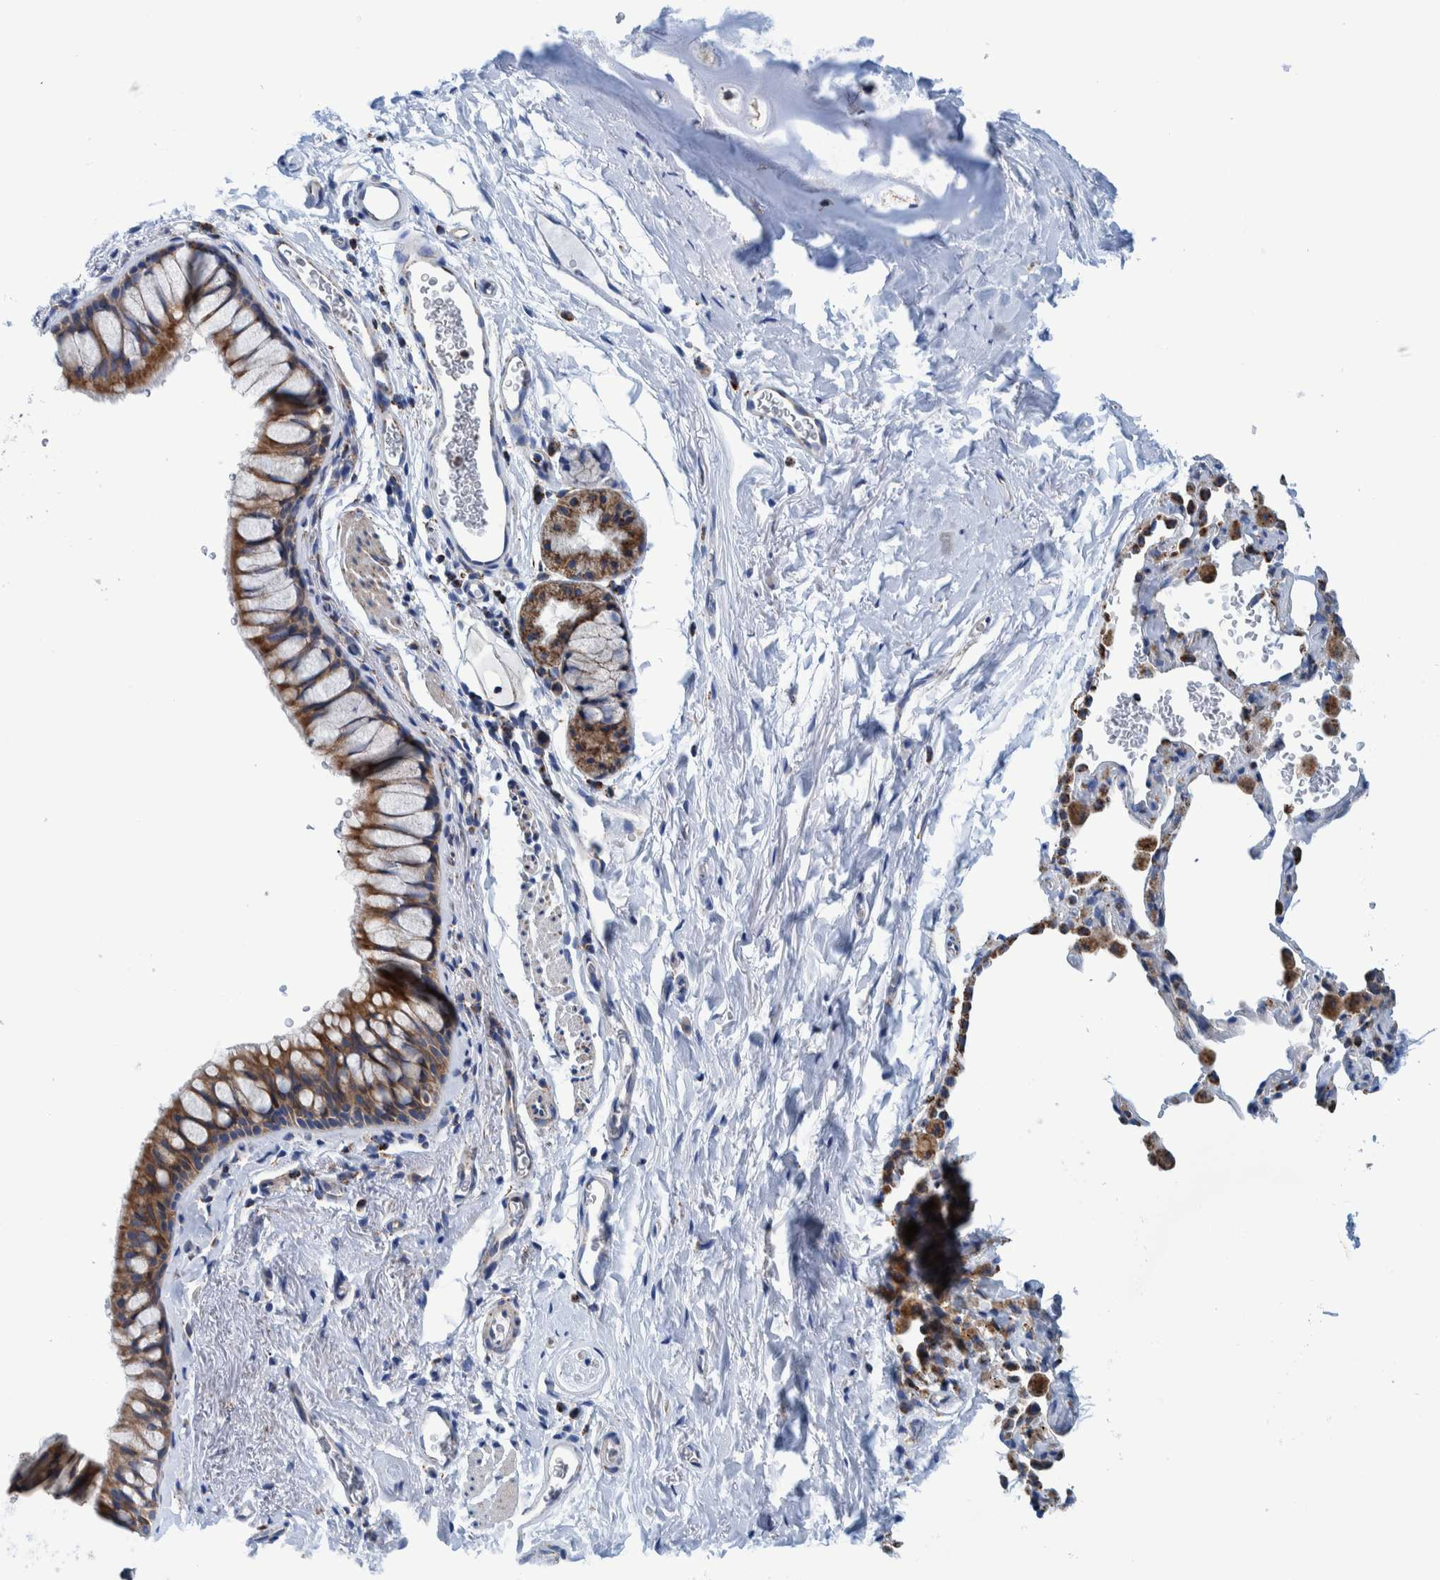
{"staining": {"intensity": "moderate", "quantity": ">75%", "location": "cytoplasmic/membranous"}, "tissue": "bronchus", "cell_type": "Respiratory epithelial cells", "image_type": "normal", "snomed": [{"axis": "morphology", "description": "Normal tissue, NOS"}, {"axis": "topography", "description": "Cartilage tissue"}, {"axis": "topography", "description": "Bronchus"}], "caption": "Bronchus stained with immunohistochemistry (IHC) reveals moderate cytoplasmic/membranous positivity in approximately >75% of respiratory epithelial cells.", "gene": "BZW2", "patient": {"sex": "female", "age": 53}}